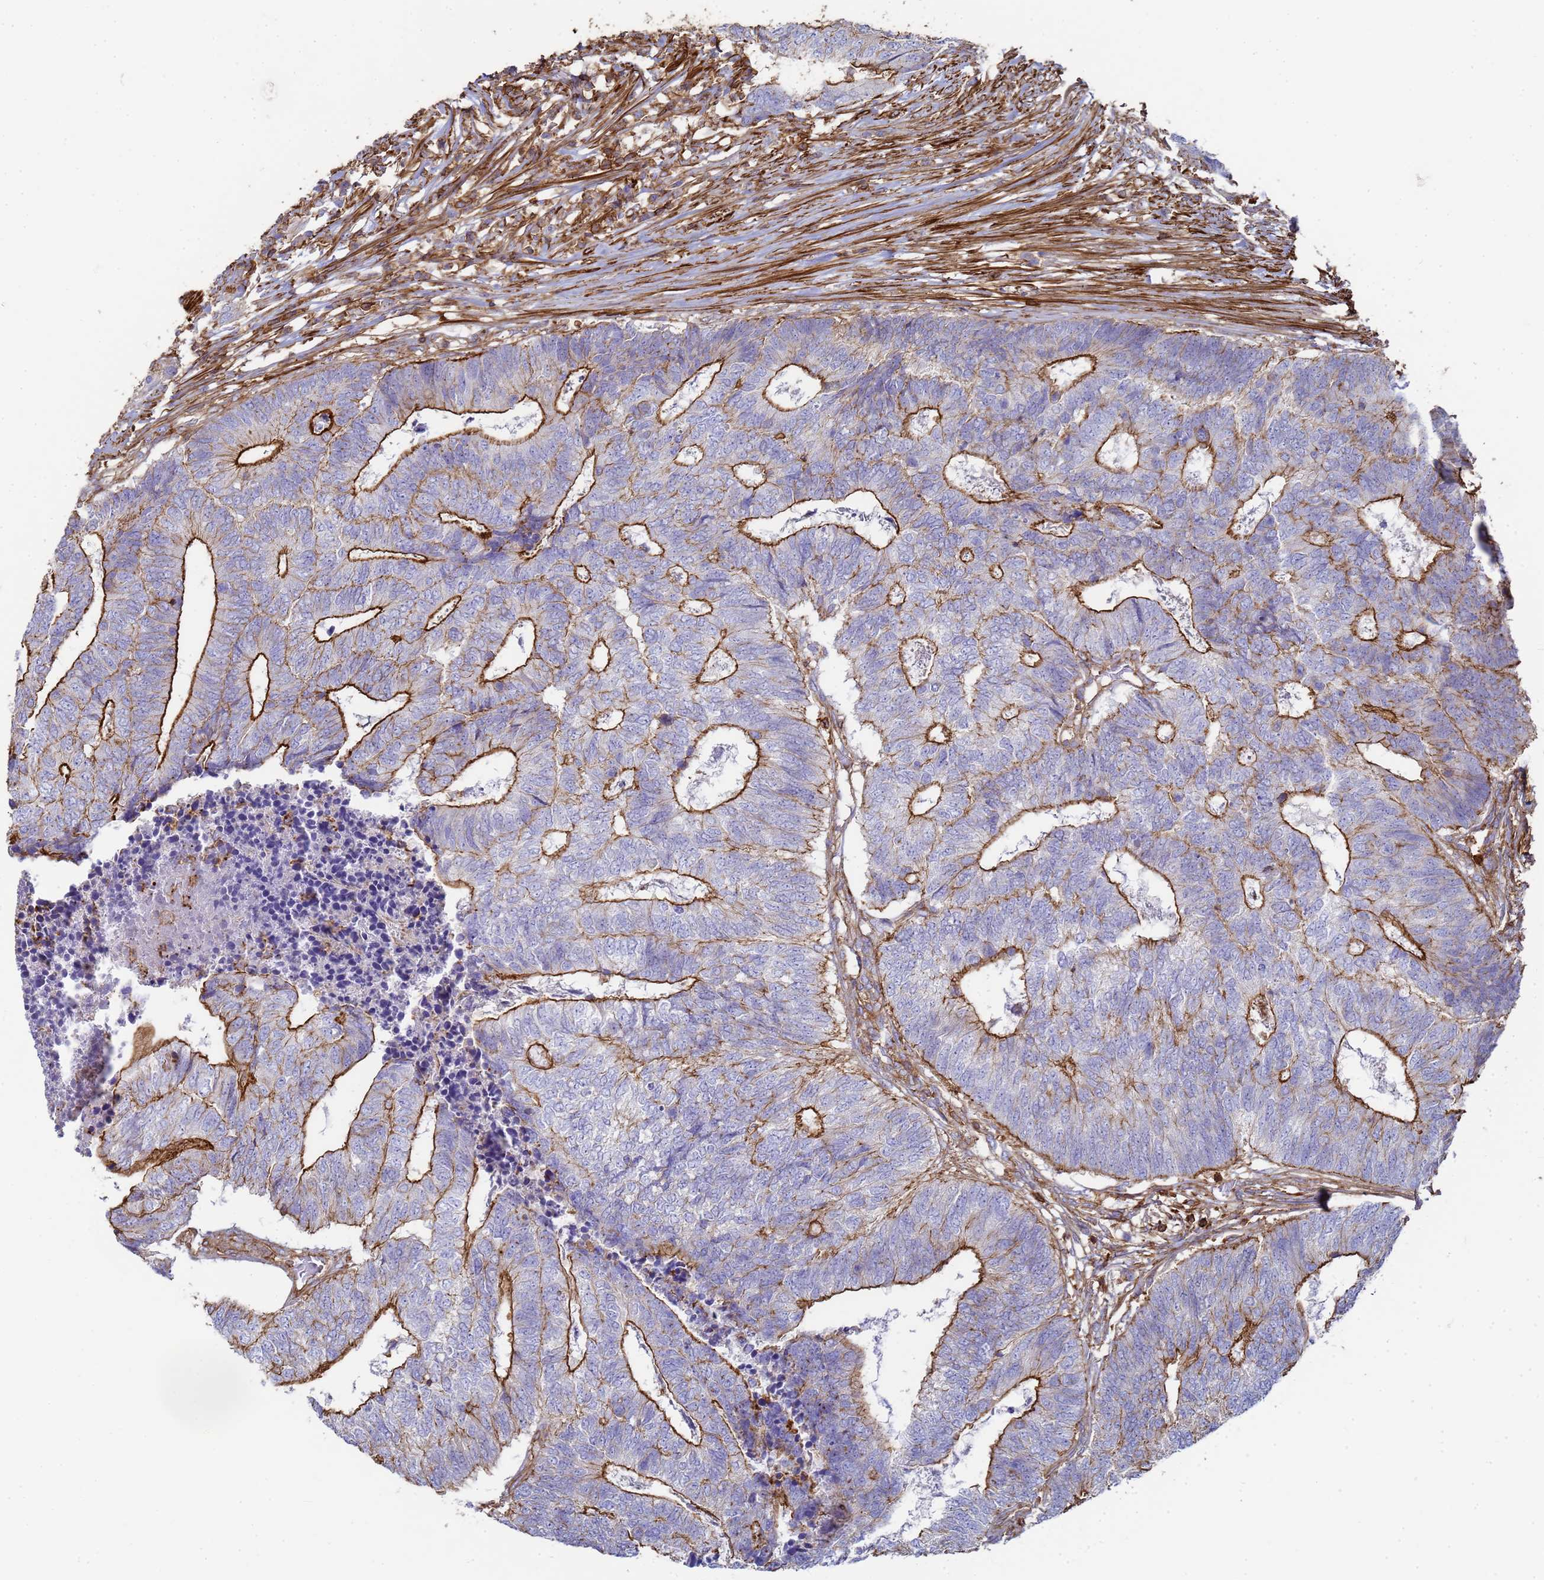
{"staining": {"intensity": "strong", "quantity": ">75%", "location": "cytoplasmic/membranous"}, "tissue": "colorectal cancer", "cell_type": "Tumor cells", "image_type": "cancer", "snomed": [{"axis": "morphology", "description": "Adenocarcinoma, NOS"}, {"axis": "topography", "description": "Colon"}], "caption": "A high-resolution micrograph shows immunohistochemistry staining of colorectal cancer, which reveals strong cytoplasmic/membranous staining in about >75% of tumor cells.", "gene": "ACTB", "patient": {"sex": "female", "age": 67}}